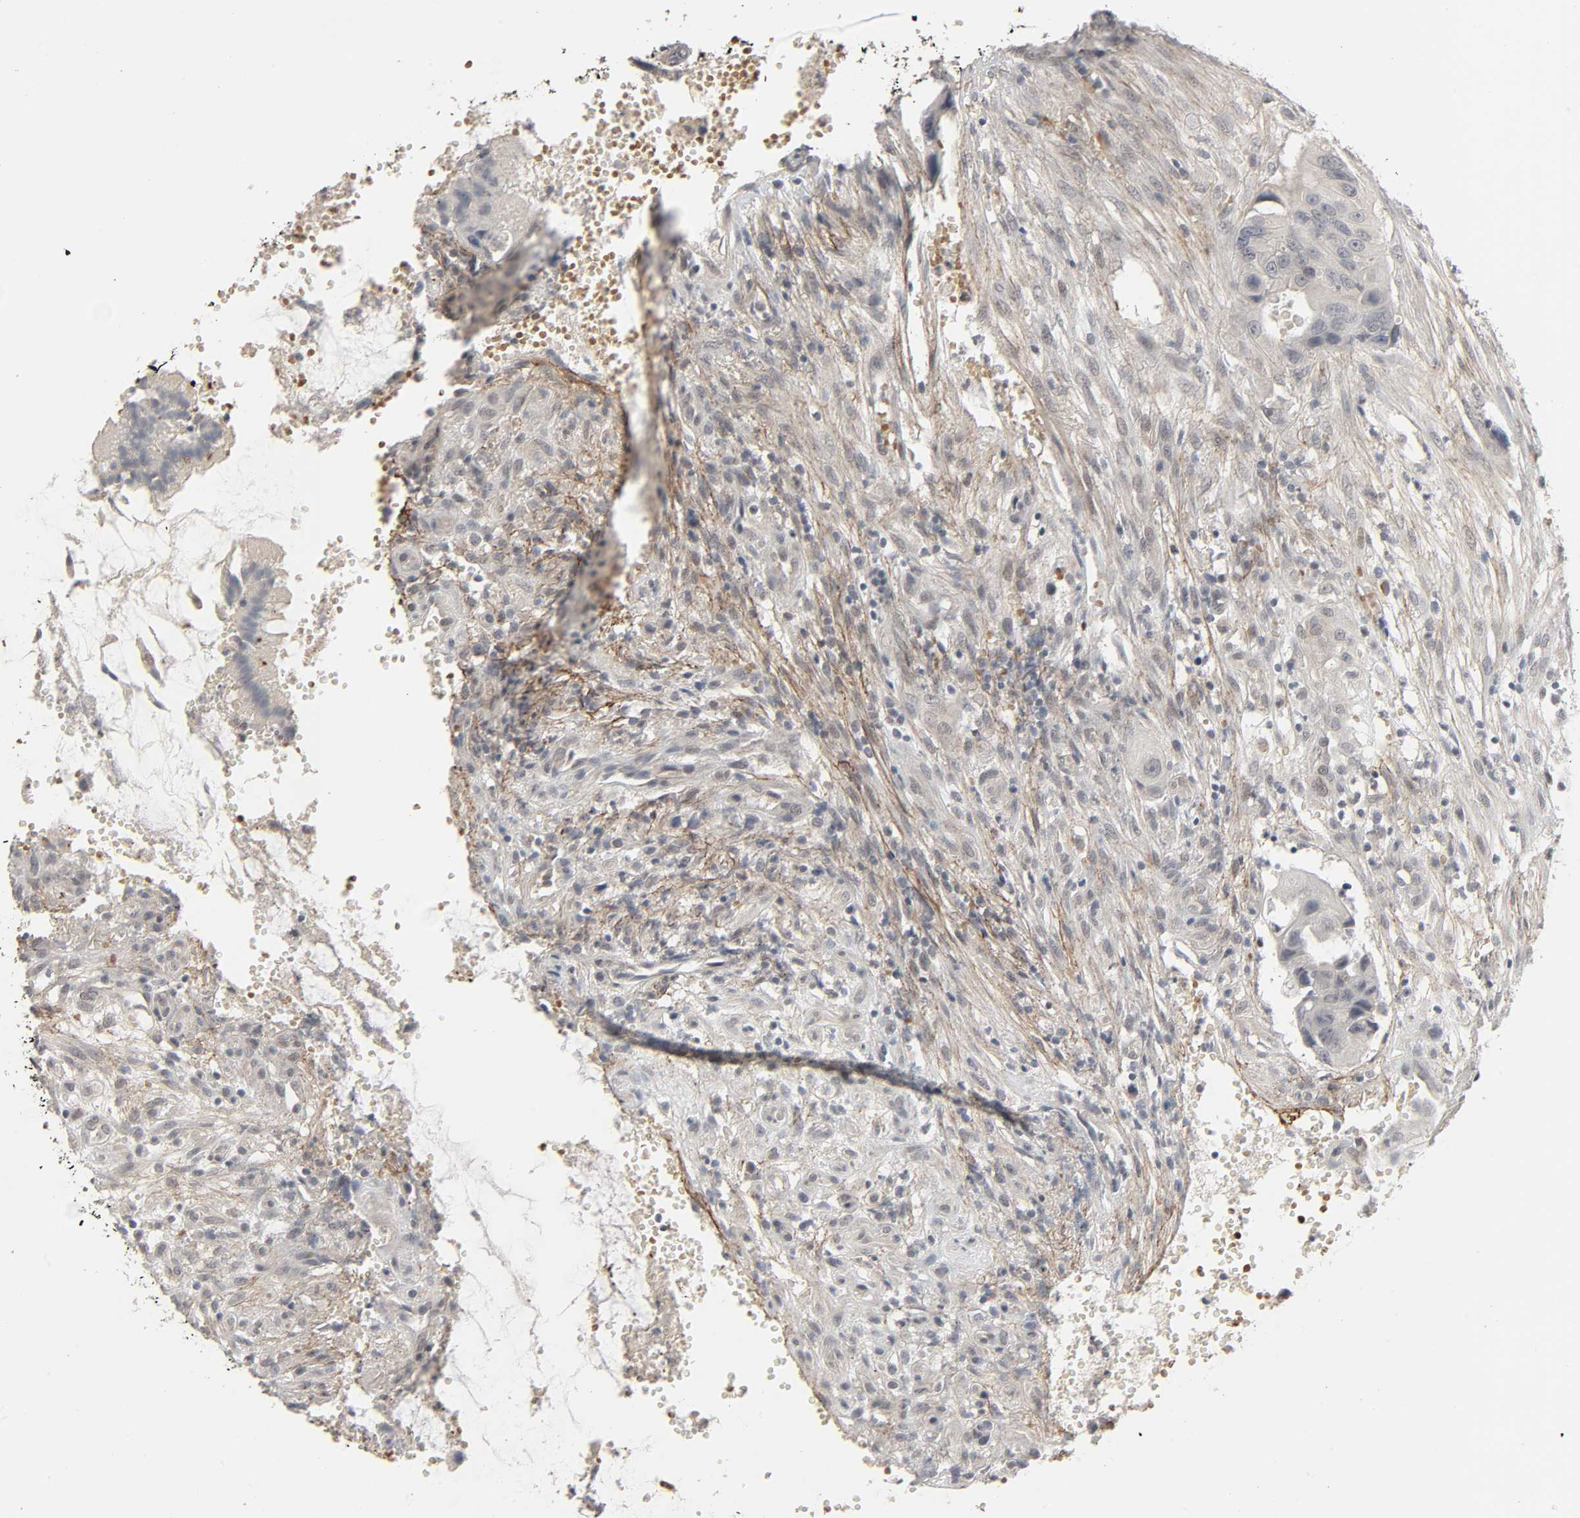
{"staining": {"intensity": "negative", "quantity": "none", "location": "none"}, "tissue": "colorectal cancer", "cell_type": "Tumor cells", "image_type": "cancer", "snomed": [{"axis": "morphology", "description": "Adenocarcinoma, NOS"}, {"axis": "topography", "description": "Colon"}], "caption": "The image displays no significant staining in tumor cells of colorectal cancer.", "gene": "ZNF222", "patient": {"sex": "female", "age": 57}}